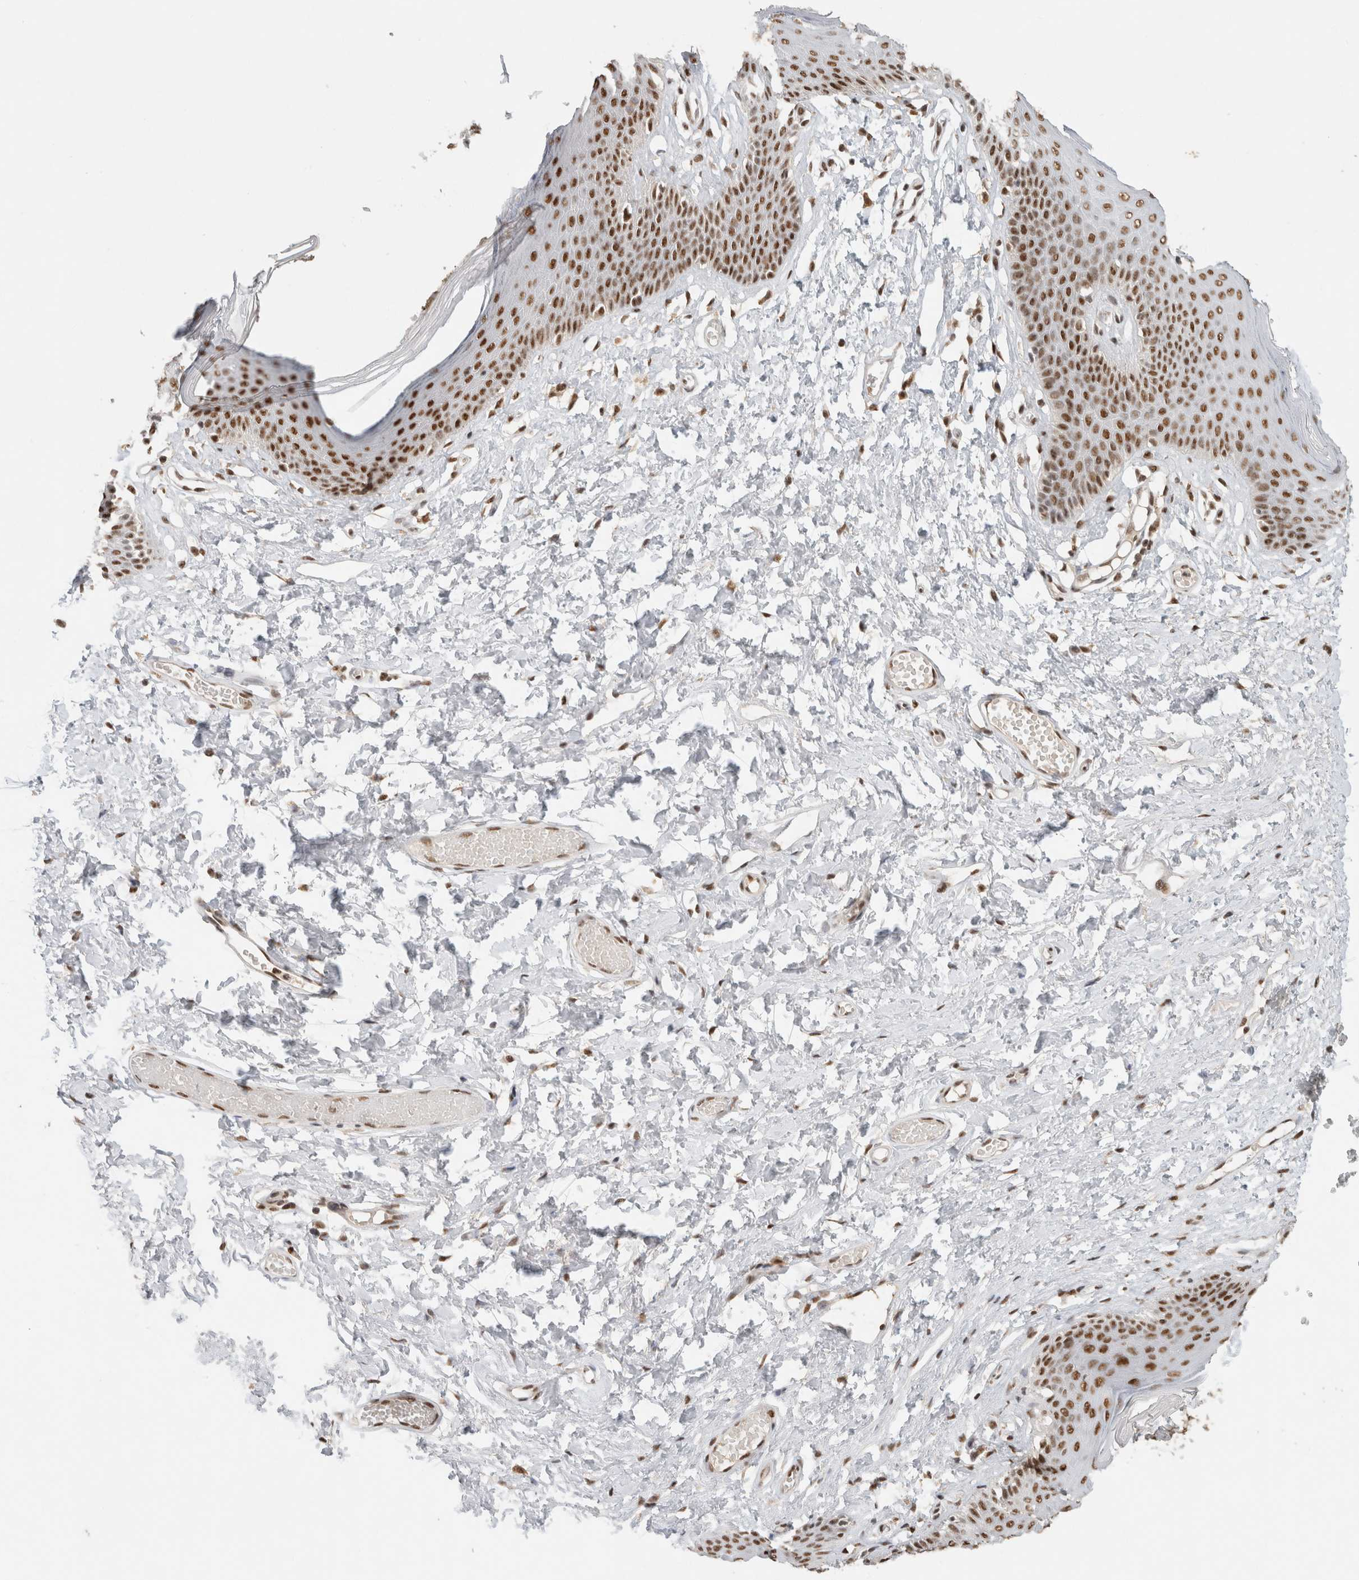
{"staining": {"intensity": "strong", "quantity": ">75%", "location": "nuclear"}, "tissue": "skin", "cell_type": "Epidermal cells", "image_type": "normal", "snomed": [{"axis": "morphology", "description": "Normal tissue, NOS"}, {"axis": "morphology", "description": "Inflammation, NOS"}, {"axis": "topography", "description": "Vulva"}], "caption": "Immunohistochemical staining of unremarkable human skin displays >75% levels of strong nuclear protein staining in approximately >75% of epidermal cells.", "gene": "DDX42", "patient": {"sex": "female", "age": 84}}